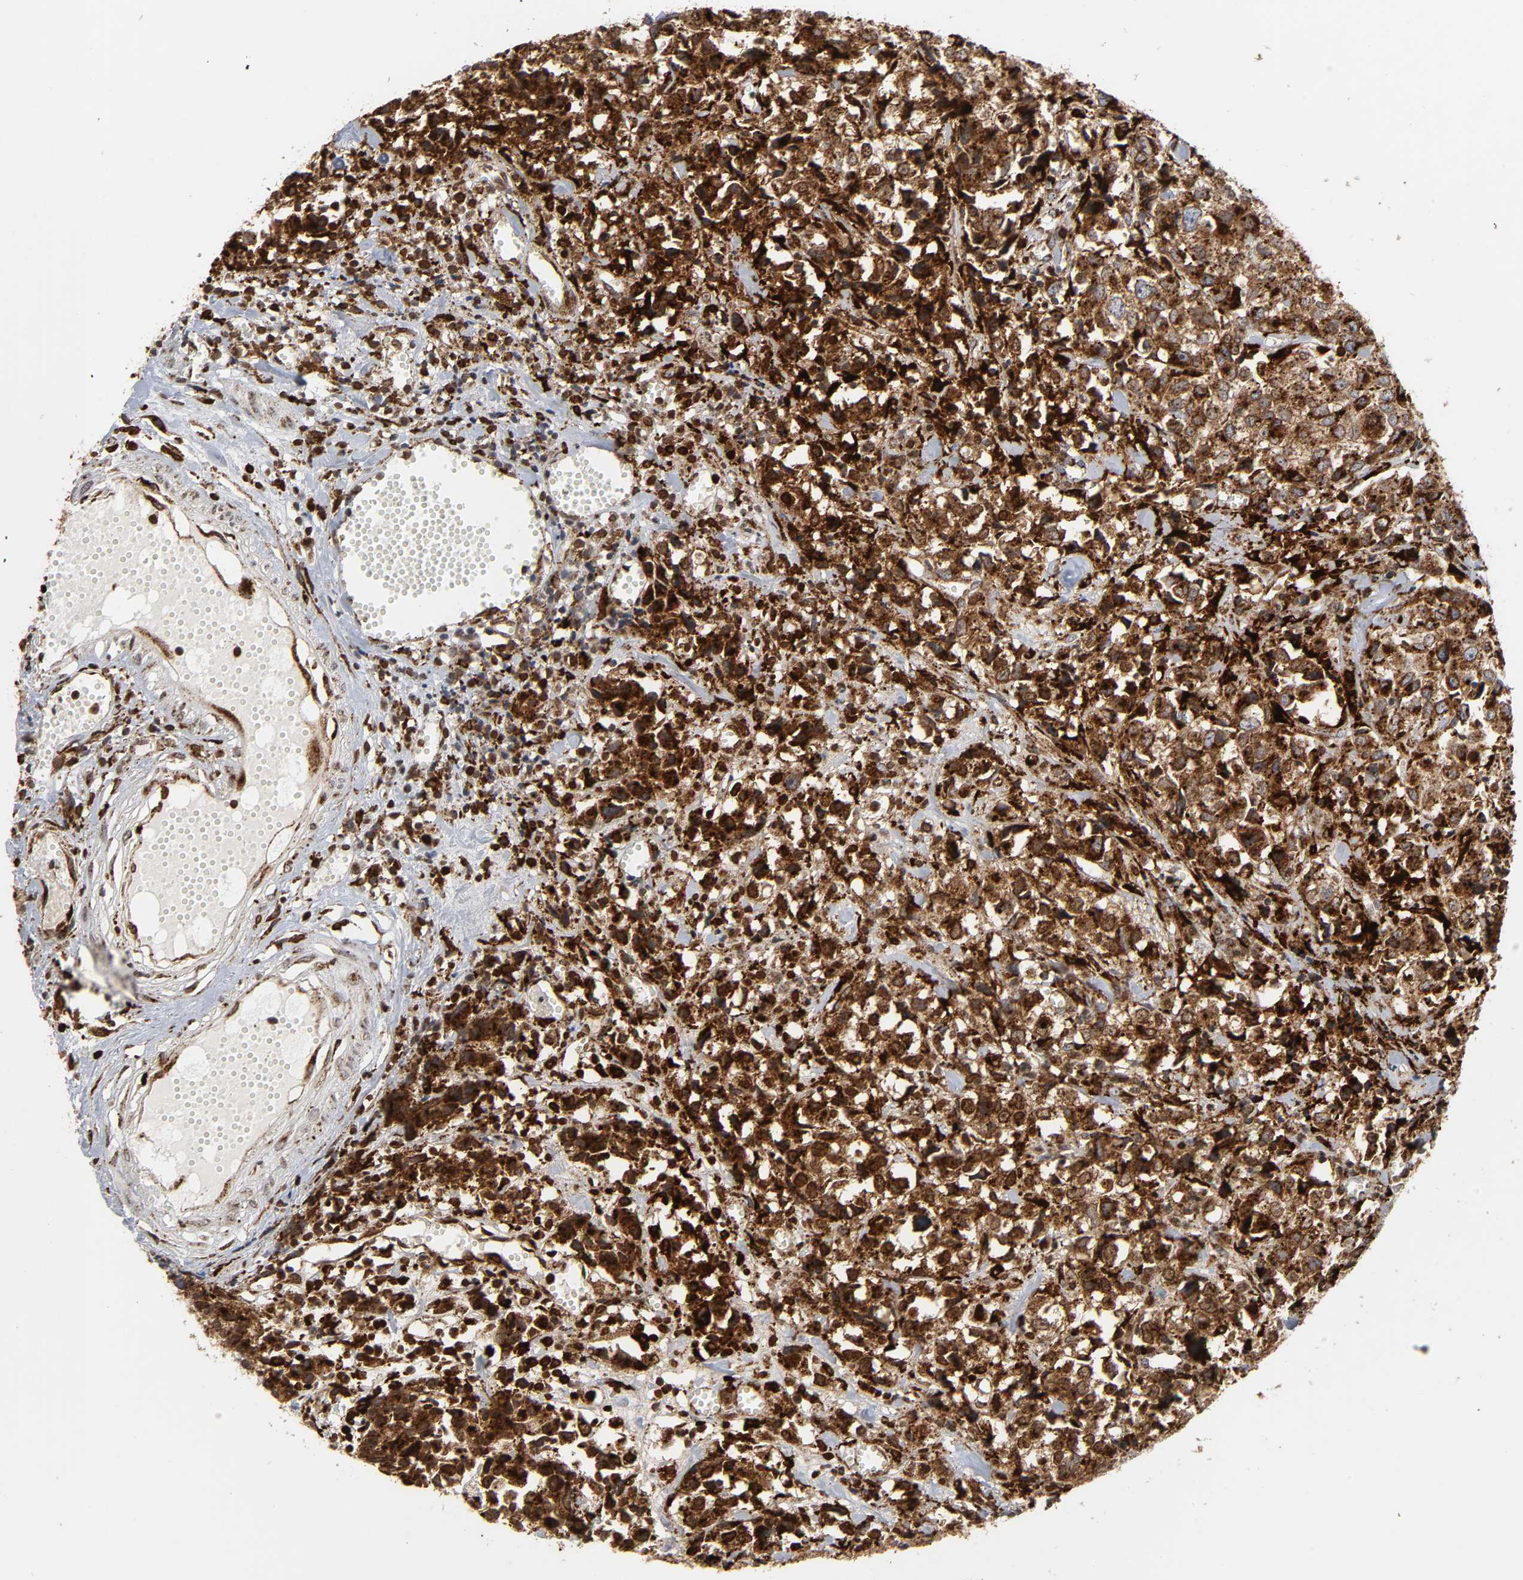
{"staining": {"intensity": "strong", "quantity": ">75%", "location": "cytoplasmic/membranous"}, "tissue": "urothelial cancer", "cell_type": "Tumor cells", "image_type": "cancer", "snomed": [{"axis": "morphology", "description": "Urothelial carcinoma, High grade"}, {"axis": "topography", "description": "Urinary bladder"}], "caption": "Urothelial cancer stained for a protein (brown) reveals strong cytoplasmic/membranous positive expression in about >75% of tumor cells.", "gene": "PSAP", "patient": {"sex": "female", "age": 75}}